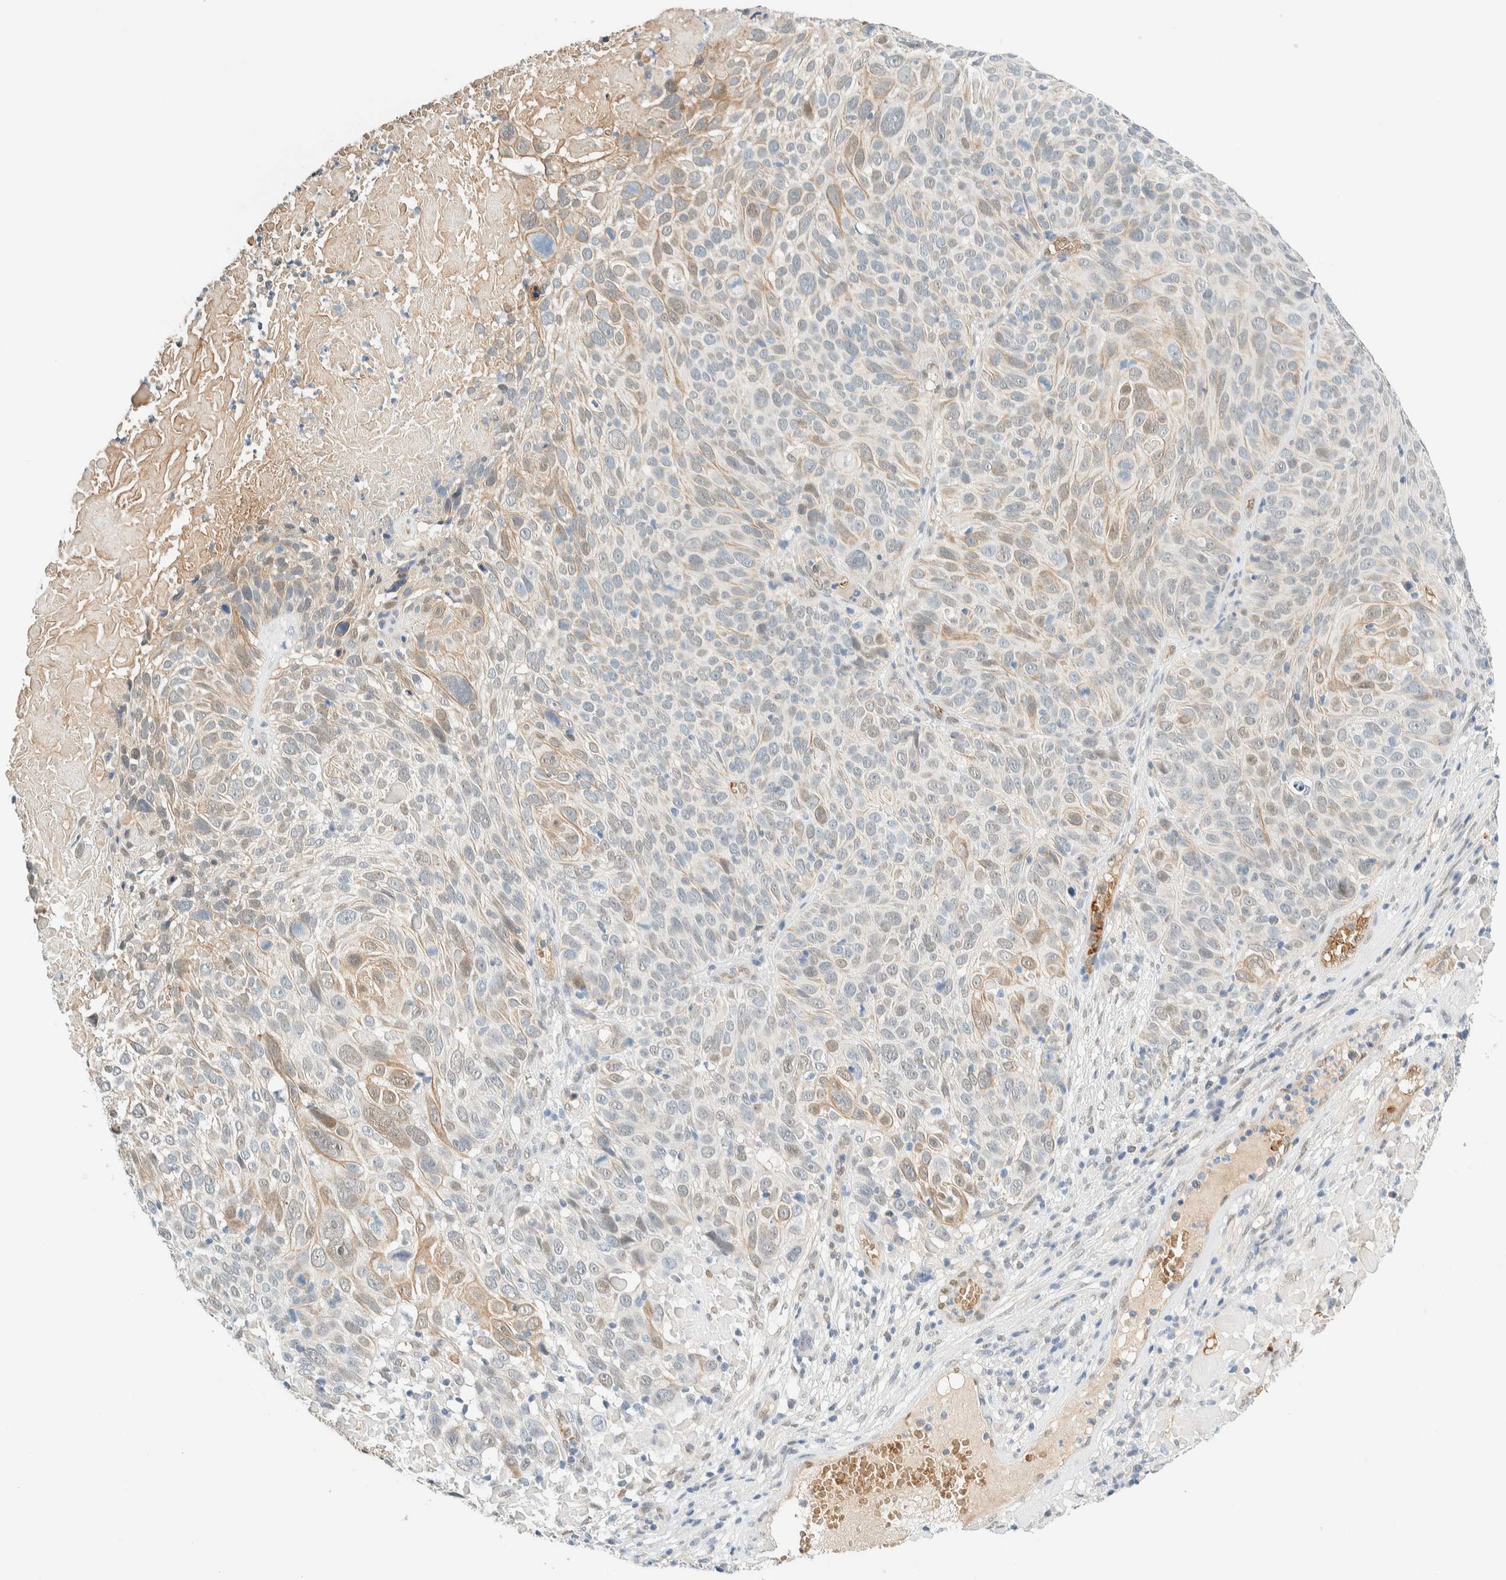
{"staining": {"intensity": "weak", "quantity": "25%-75%", "location": "cytoplasmic/membranous"}, "tissue": "cervical cancer", "cell_type": "Tumor cells", "image_type": "cancer", "snomed": [{"axis": "morphology", "description": "Squamous cell carcinoma, NOS"}, {"axis": "topography", "description": "Cervix"}], "caption": "Human cervical cancer stained with a protein marker exhibits weak staining in tumor cells.", "gene": "TSTD2", "patient": {"sex": "female", "age": 74}}